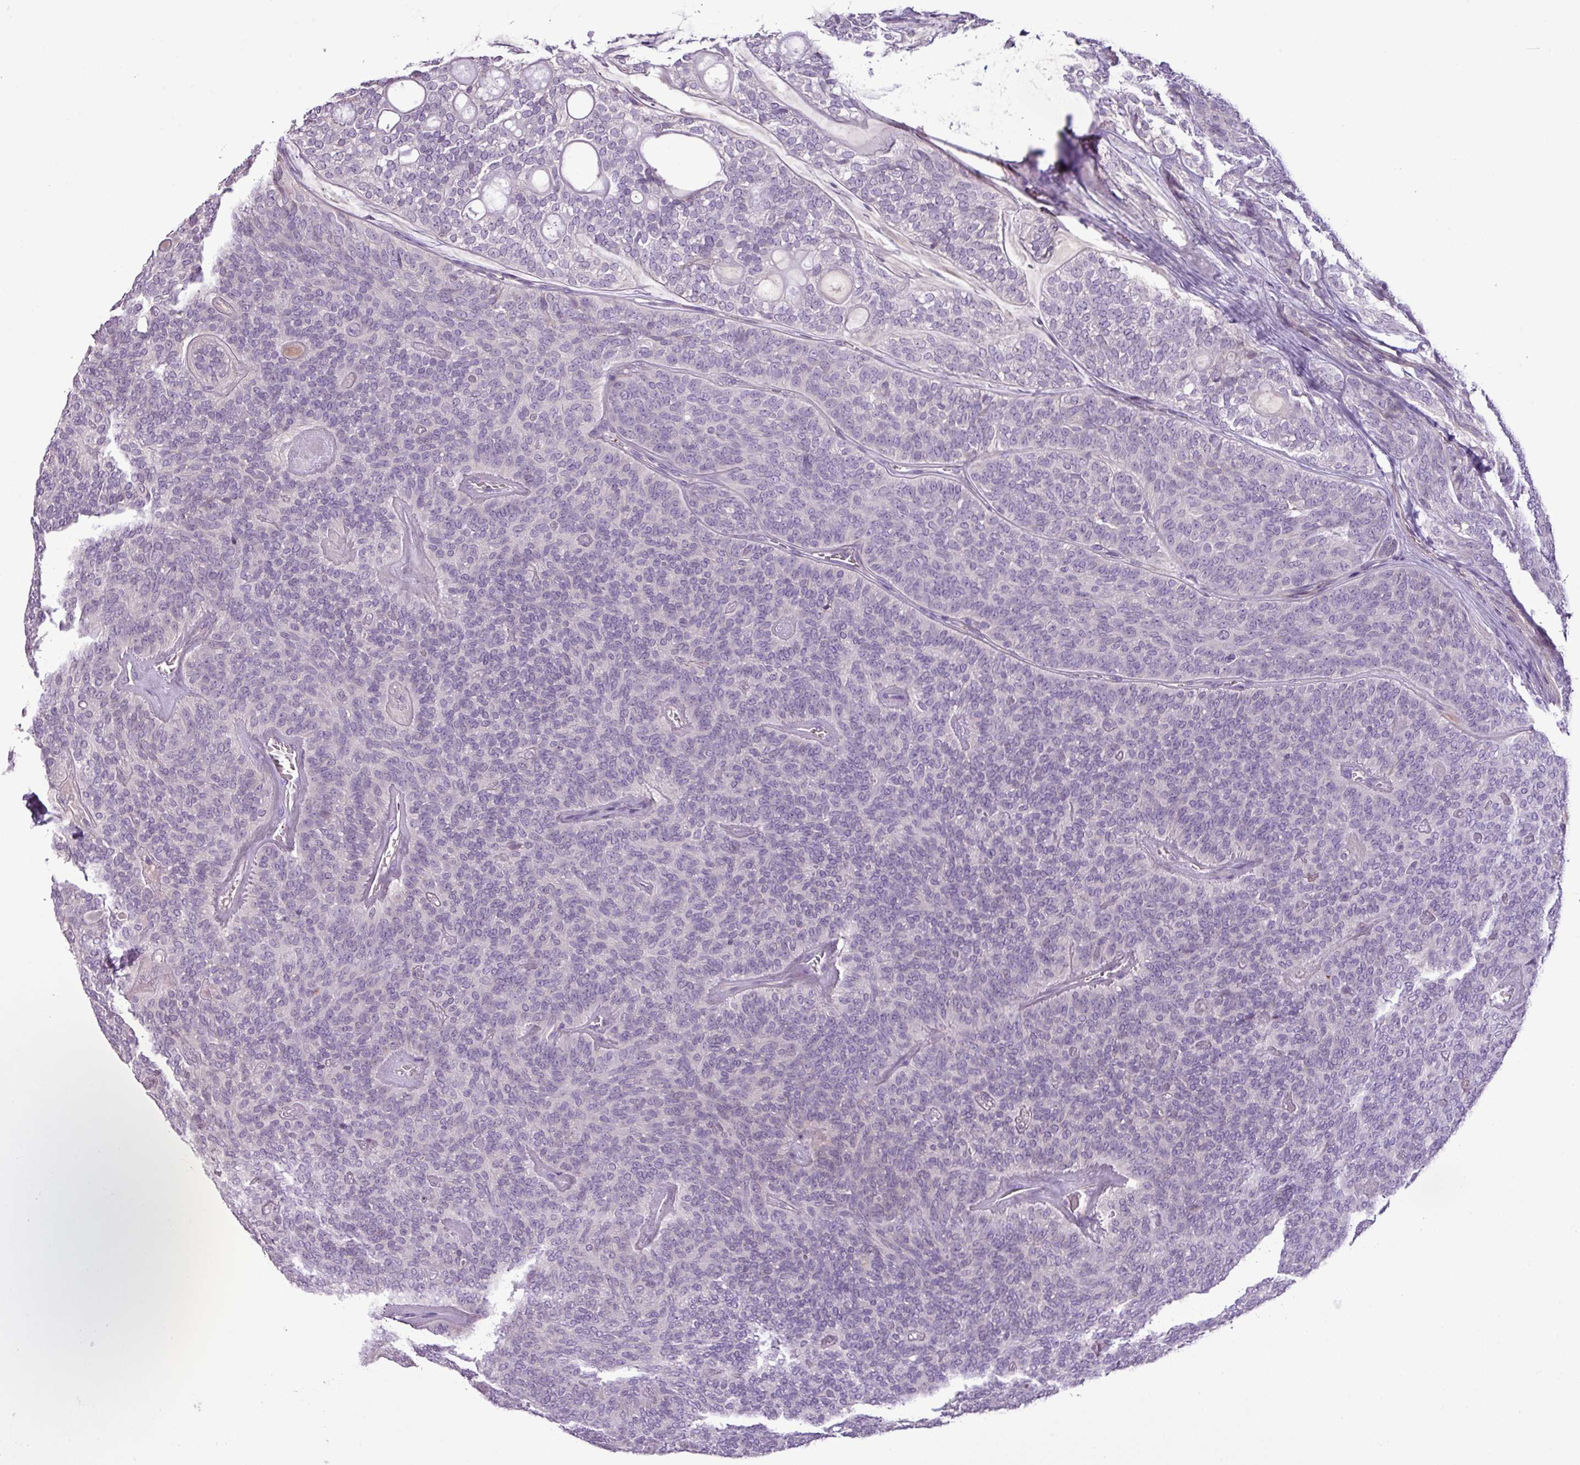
{"staining": {"intensity": "negative", "quantity": "none", "location": "none"}, "tissue": "head and neck cancer", "cell_type": "Tumor cells", "image_type": "cancer", "snomed": [{"axis": "morphology", "description": "Adenocarcinoma, NOS"}, {"axis": "topography", "description": "Head-Neck"}], "caption": "A micrograph of head and neck adenocarcinoma stained for a protein reveals no brown staining in tumor cells.", "gene": "DNAJB13", "patient": {"sex": "male", "age": 66}}